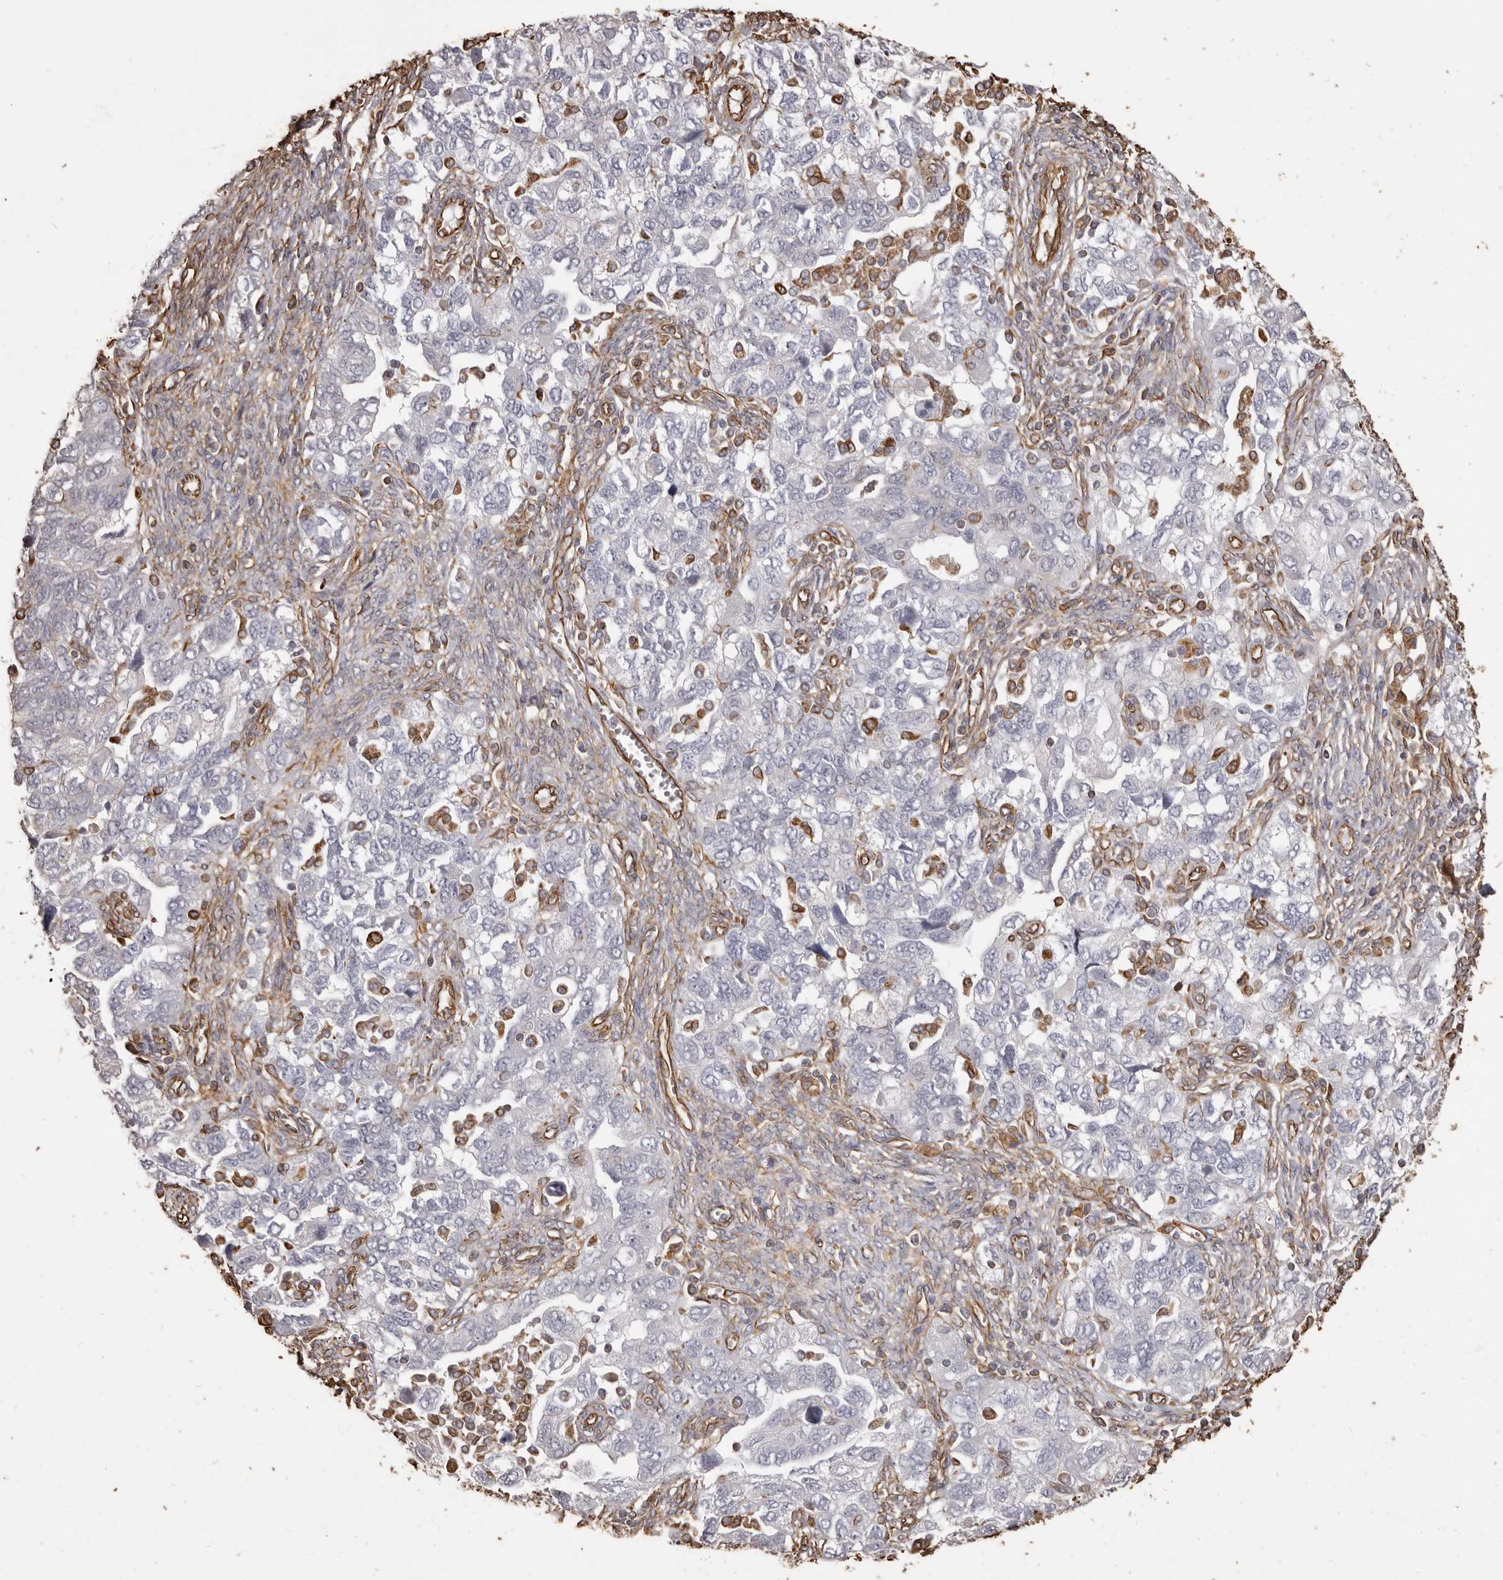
{"staining": {"intensity": "negative", "quantity": "none", "location": "none"}, "tissue": "ovarian cancer", "cell_type": "Tumor cells", "image_type": "cancer", "snomed": [{"axis": "morphology", "description": "Carcinoma, NOS"}, {"axis": "morphology", "description": "Cystadenocarcinoma, serous, NOS"}, {"axis": "topography", "description": "Ovary"}], "caption": "DAB immunohistochemical staining of ovarian cancer exhibits no significant positivity in tumor cells.", "gene": "MTURN", "patient": {"sex": "female", "age": 69}}